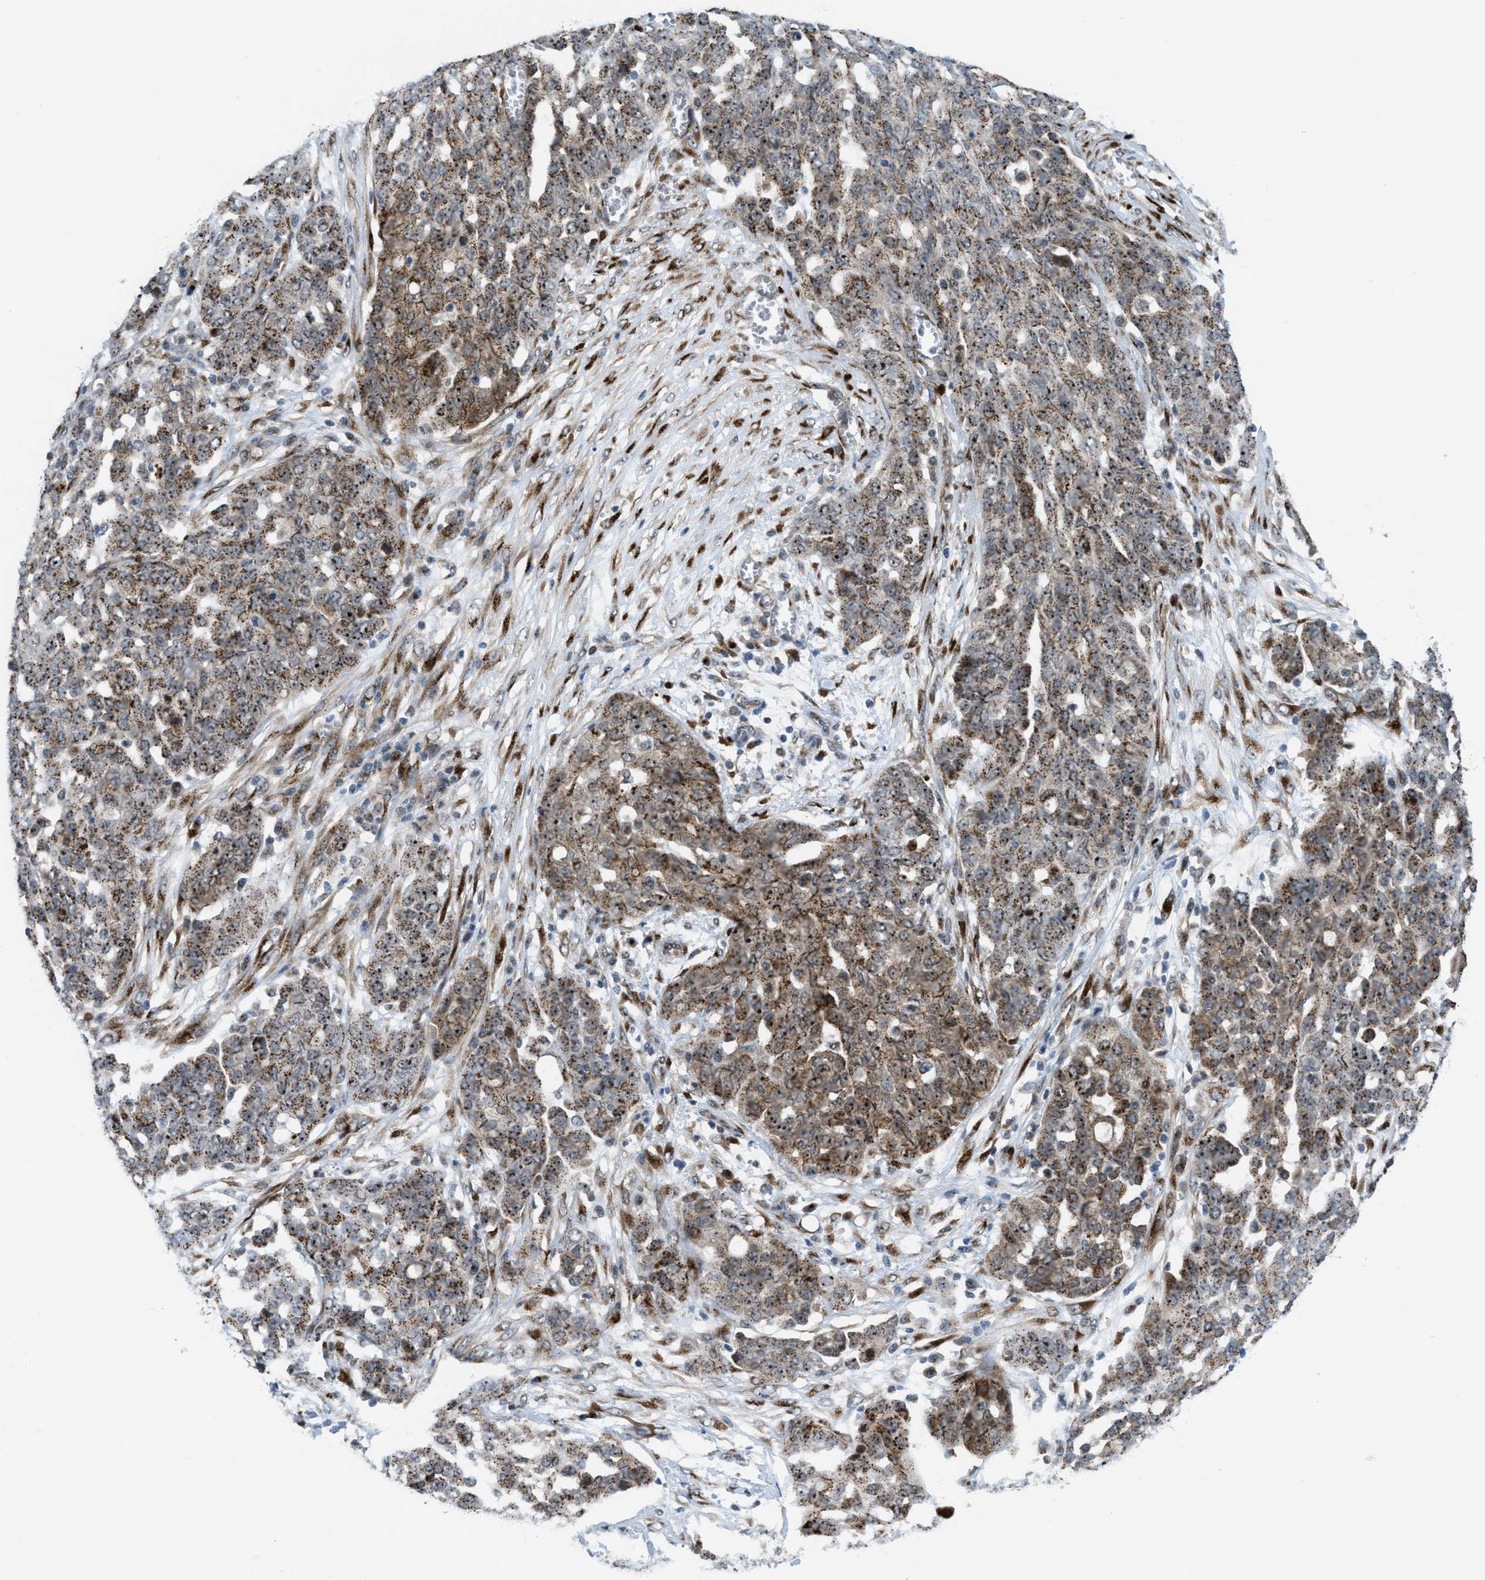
{"staining": {"intensity": "moderate", "quantity": ">75%", "location": "cytoplasmic/membranous,nuclear"}, "tissue": "ovarian cancer", "cell_type": "Tumor cells", "image_type": "cancer", "snomed": [{"axis": "morphology", "description": "Cystadenocarcinoma, serous, NOS"}, {"axis": "topography", "description": "Soft tissue"}, {"axis": "topography", "description": "Ovary"}], "caption": "High-magnification brightfield microscopy of serous cystadenocarcinoma (ovarian) stained with DAB (3,3'-diaminobenzidine) (brown) and counterstained with hematoxylin (blue). tumor cells exhibit moderate cytoplasmic/membranous and nuclear expression is appreciated in about>75% of cells.", "gene": "SLC38A10", "patient": {"sex": "female", "age": 57}}